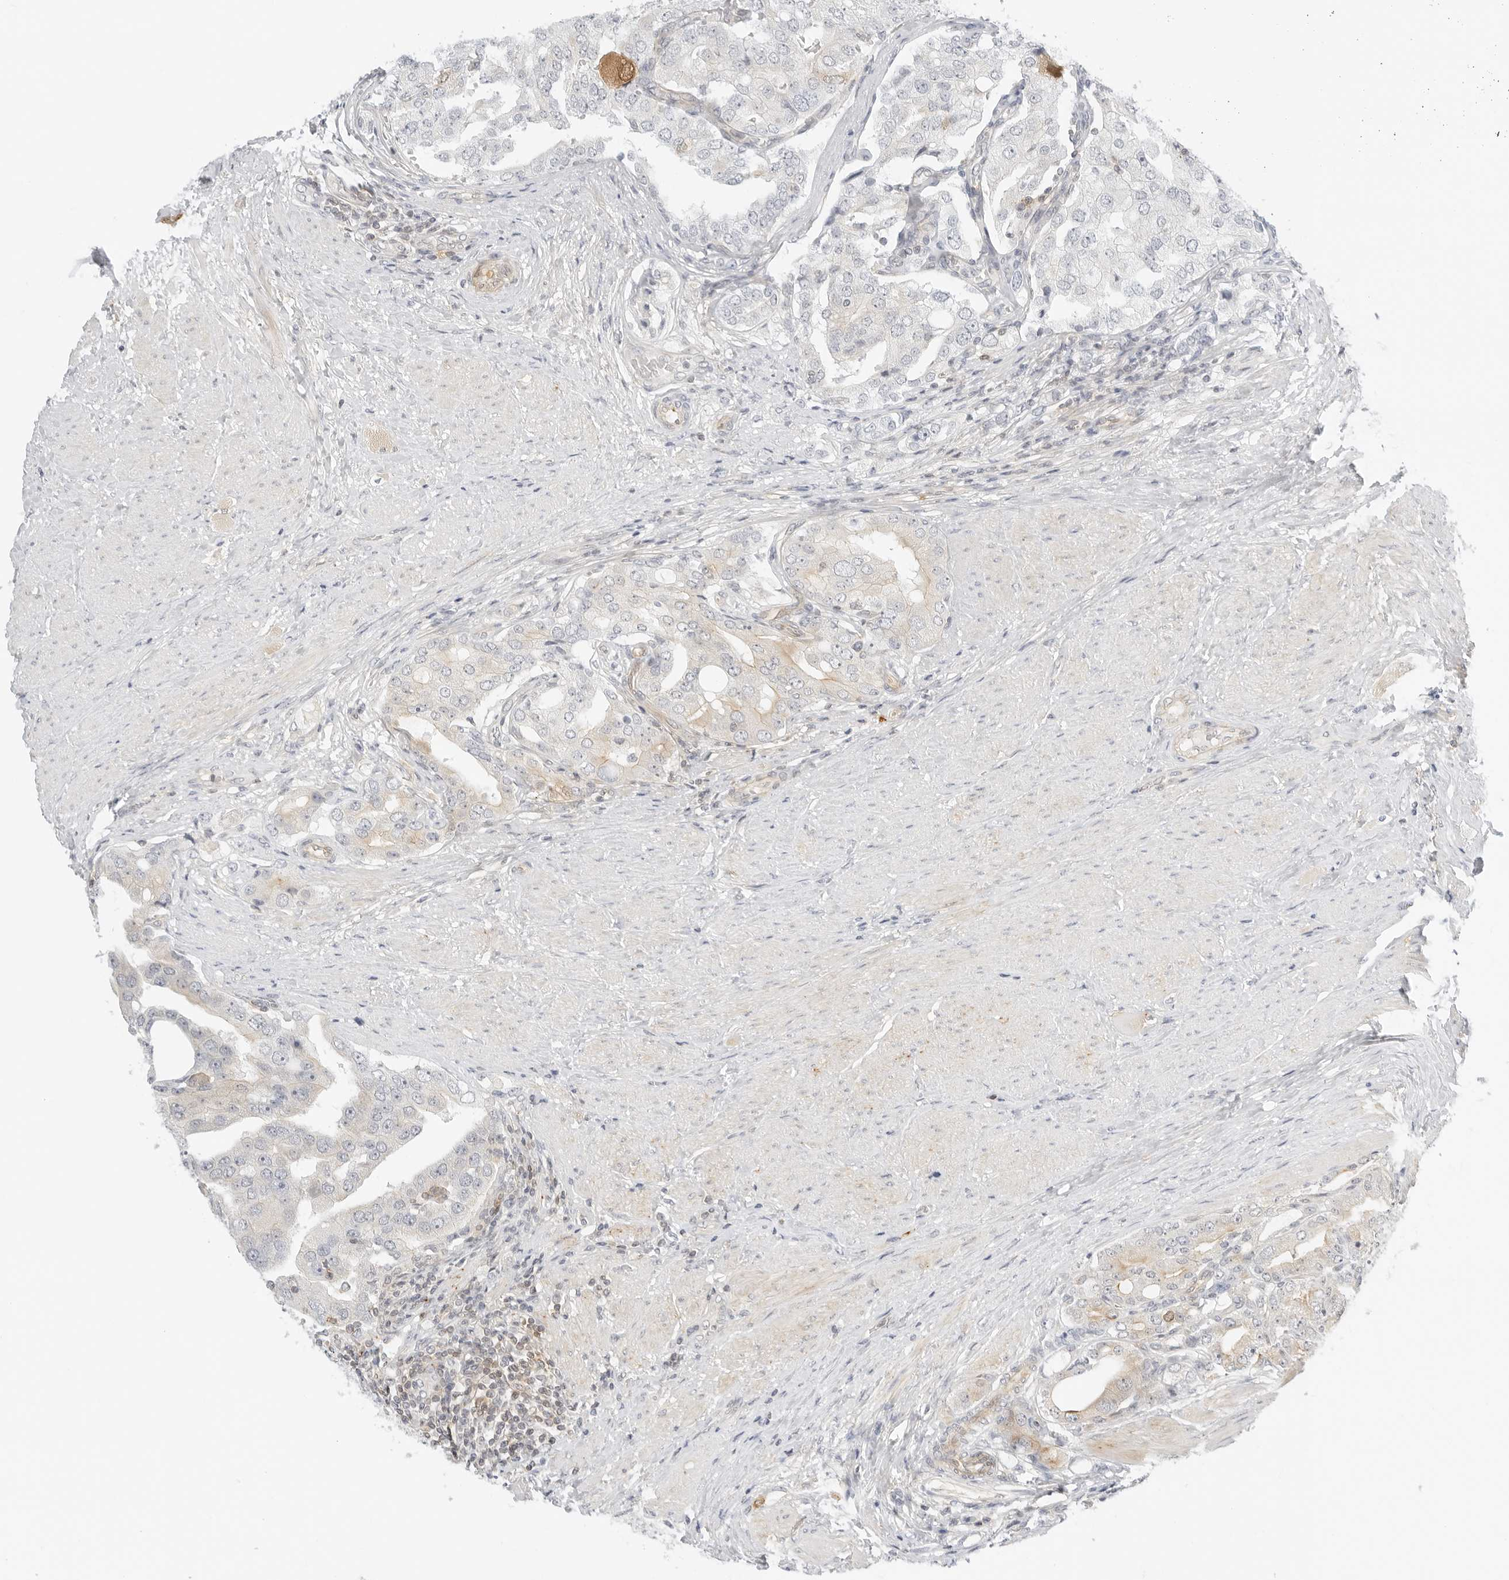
{"staining": {"intensity": "negative", "quantity": "none", "location": "none"}, "tissue": "prostate cancer", "cell_type": "Tumor cells", "image_type": "cancer", "snomed": [{"axis": "morphology", "description": "Adenocarcinoma, High grade"}, {"axis": "topography", "description": "Prostate"}], "caption": "Tumor cells show no significant staining in prostate cancer.", "gene": "OSCP1", "patient": {"sex": "male", "age": 50}}